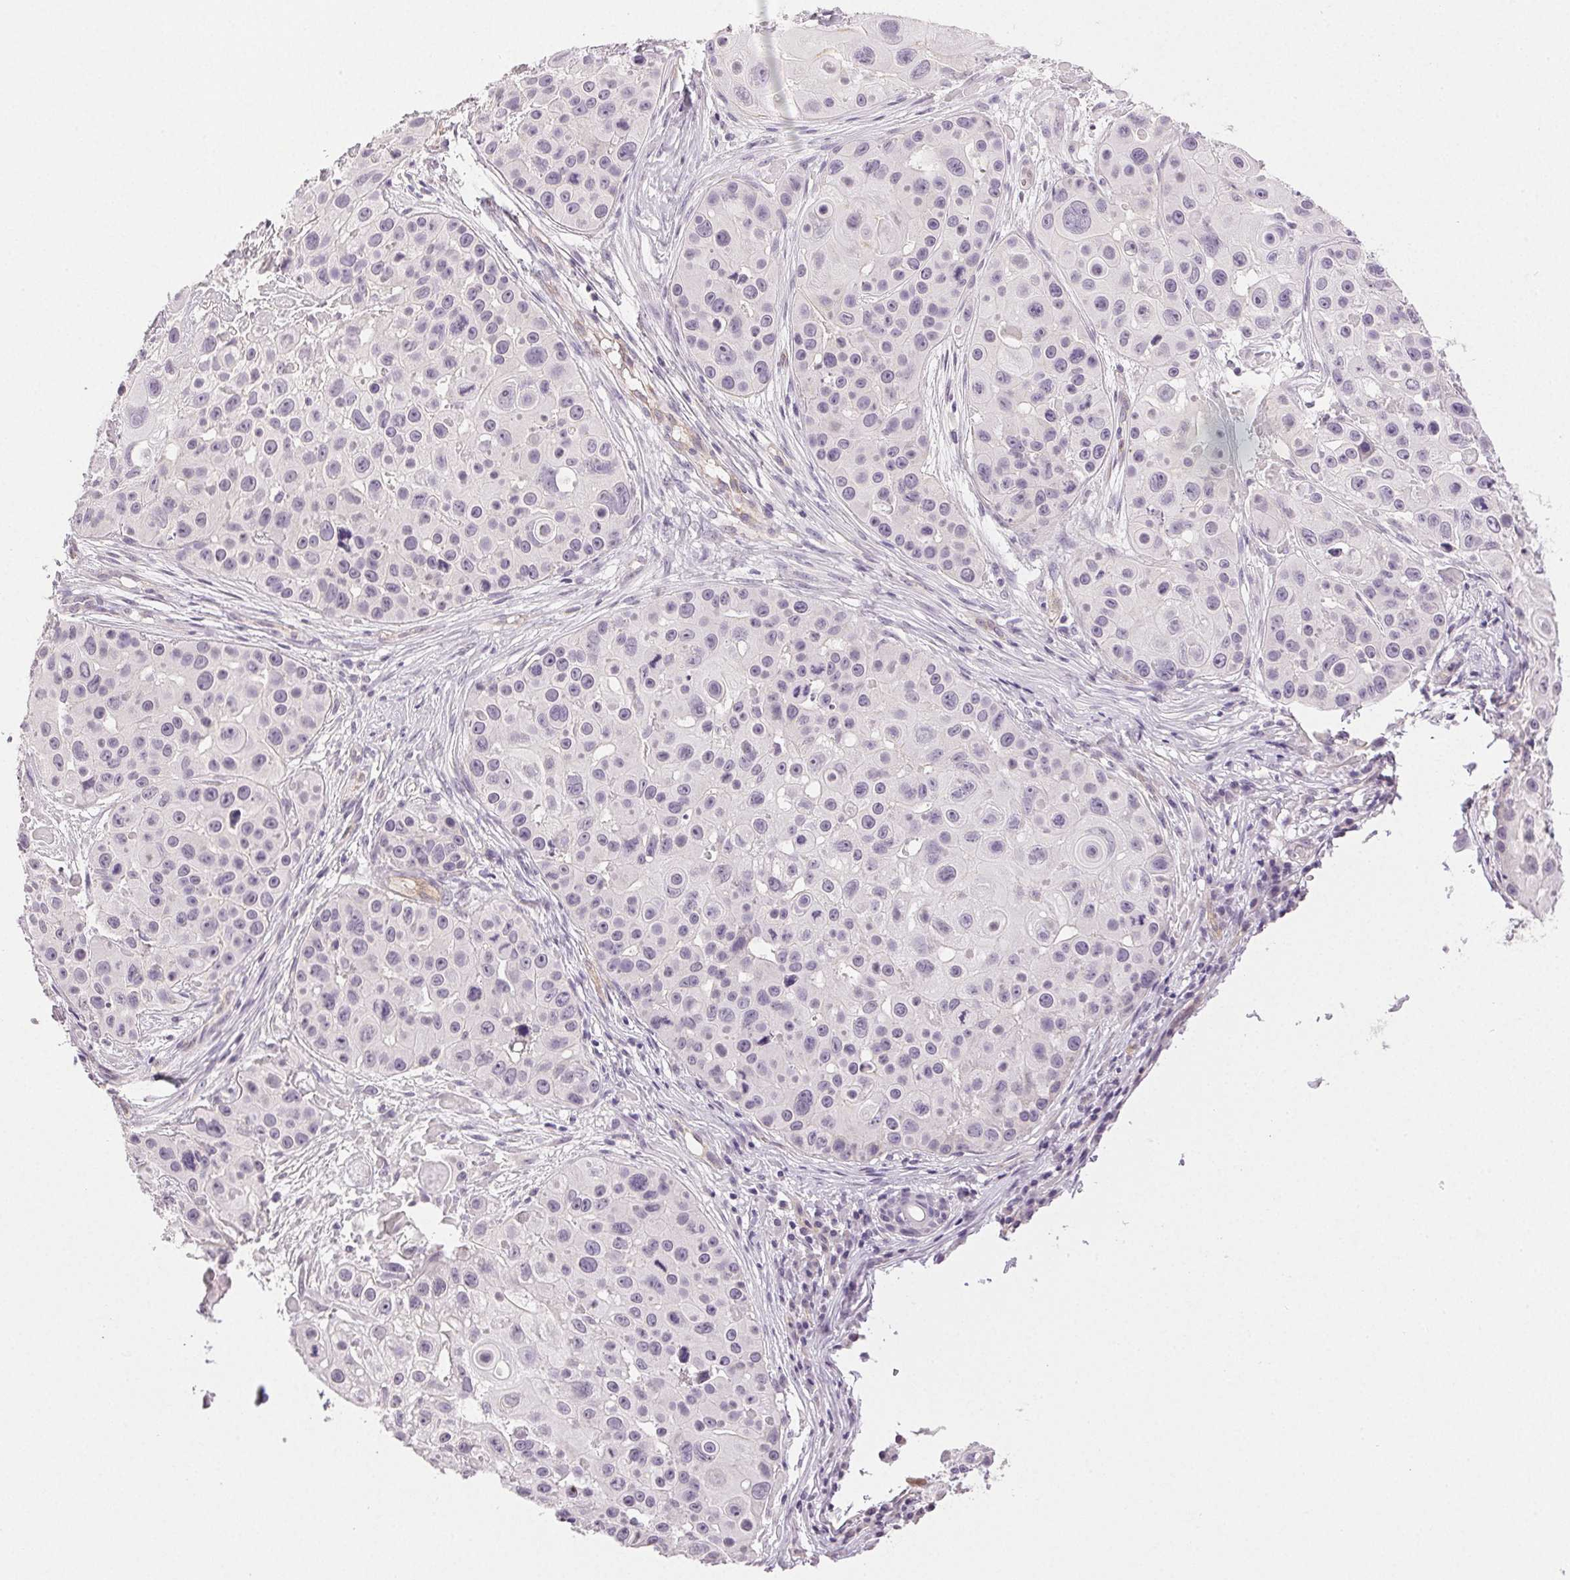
{"staining": {"intensity": "negative", "quantity": "none", "location": "none"}, "tissue": "skin cancer", "cell_type": "Tumor cells", "image_type": "cancer", "snomed": [{"axis": "morphology", "description": "Squamous cell carcinoma, NOS"}, {"axis": "topography", "description": "Skin"}], "caption": "Tumor cells show no significant expression in skin cancer (squamous cell carcinoma). (Brightfield microscopy of DAB immunohistochemistry (IHC) at high magnification).", "gene": "PLCB1", "patient": {"sex": "male", "age": 92}}